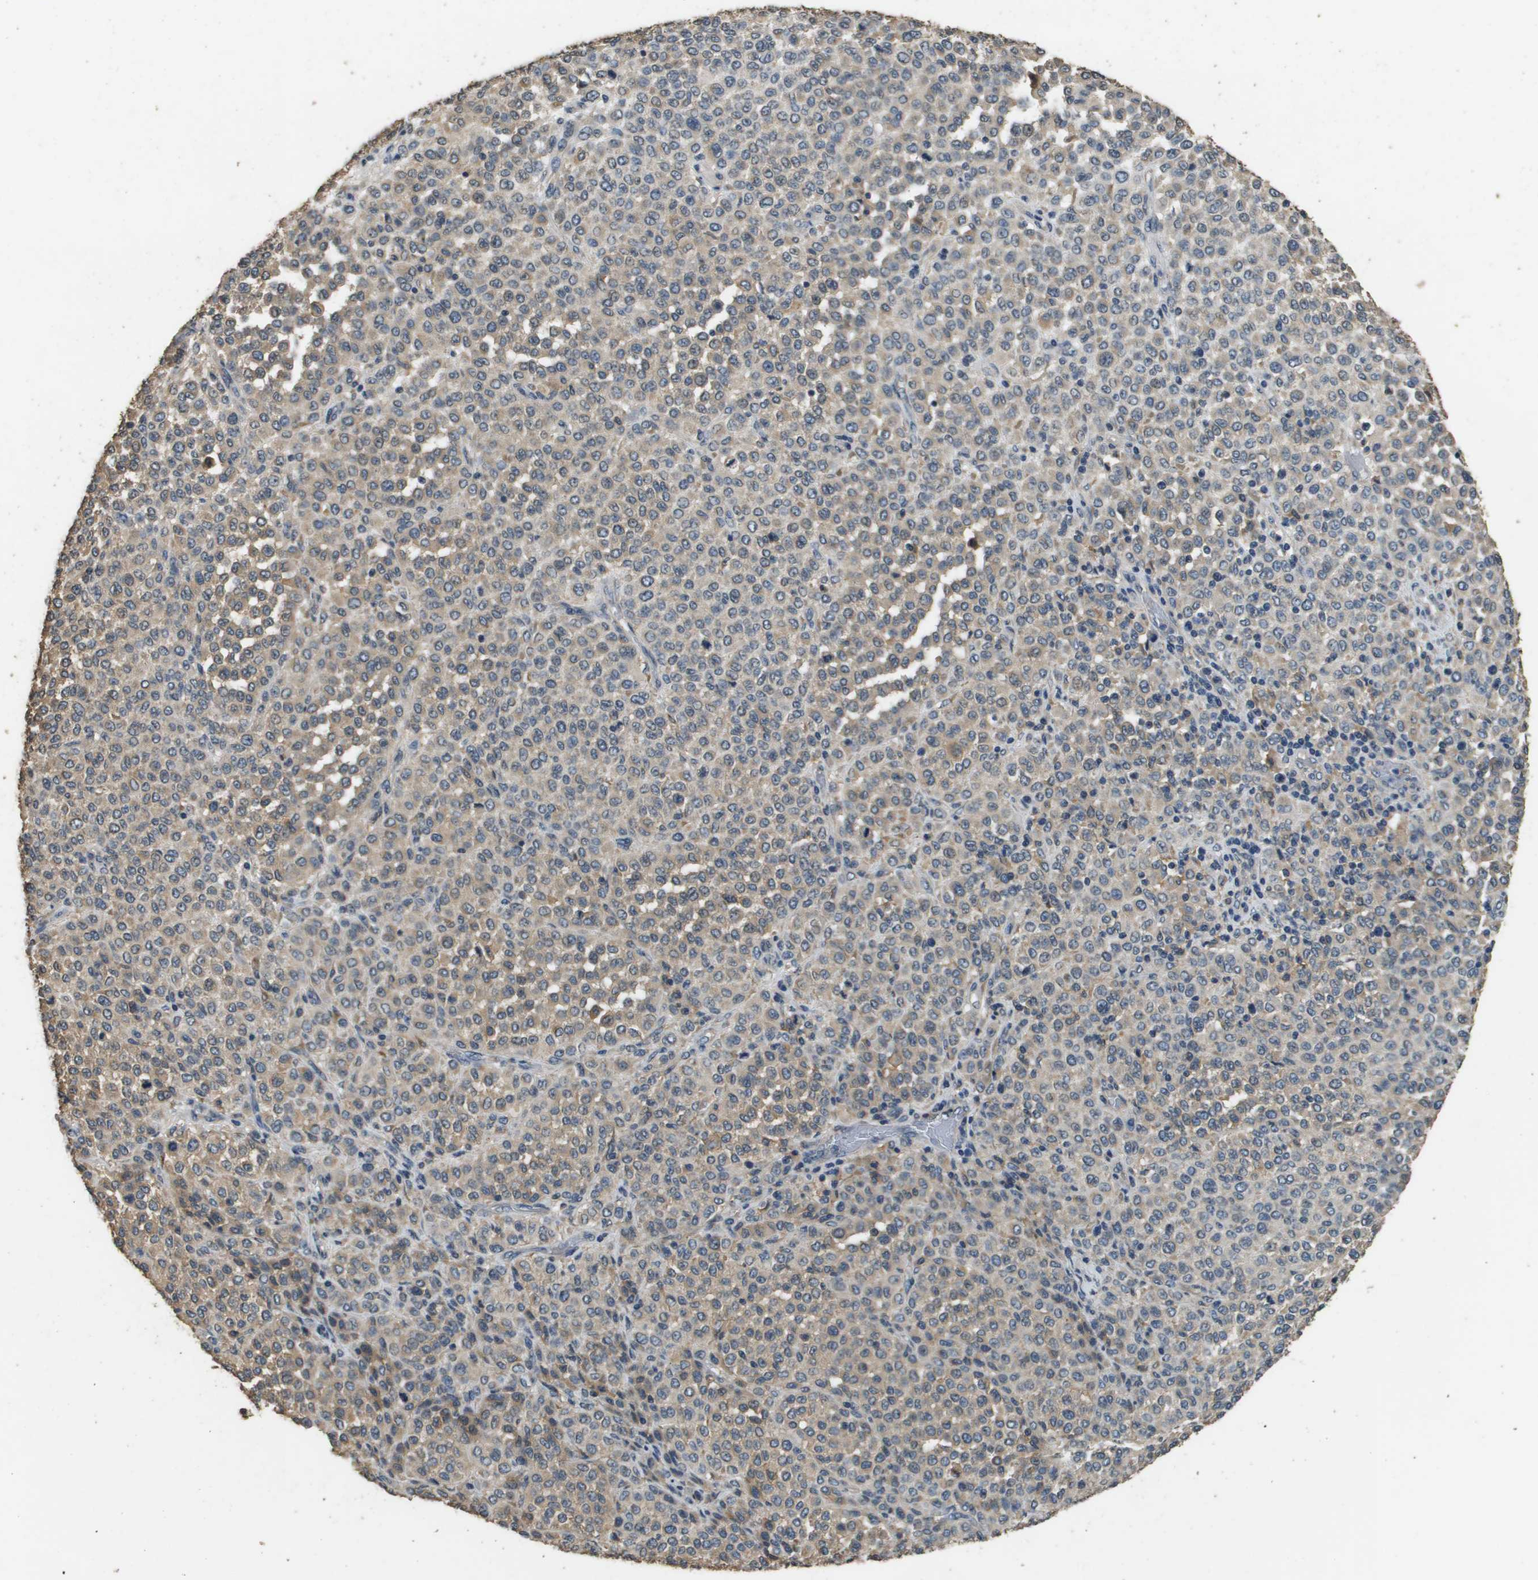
{"staining": {"intensity": "weak", "quantity": "25%-75%", "location": "cytoplasmic/membranous"}, "tissue": "melanoma", "cell_type": "Tumor cells", "image_type": "cancer", "snomed": [{"axis": "morphology", "description": "Malignant melanoma, Metastatic site"}, {"axis": "topography", "description": "Pancreas"}], "caption": "This photomicrograph shows IHC staining of melanoma, with low weak cytoplasmic/membranous positivity in about 25%-75% of tumor cells.", "gene": "RAB6B", "patient": {"sex": "female", "age": 30}}